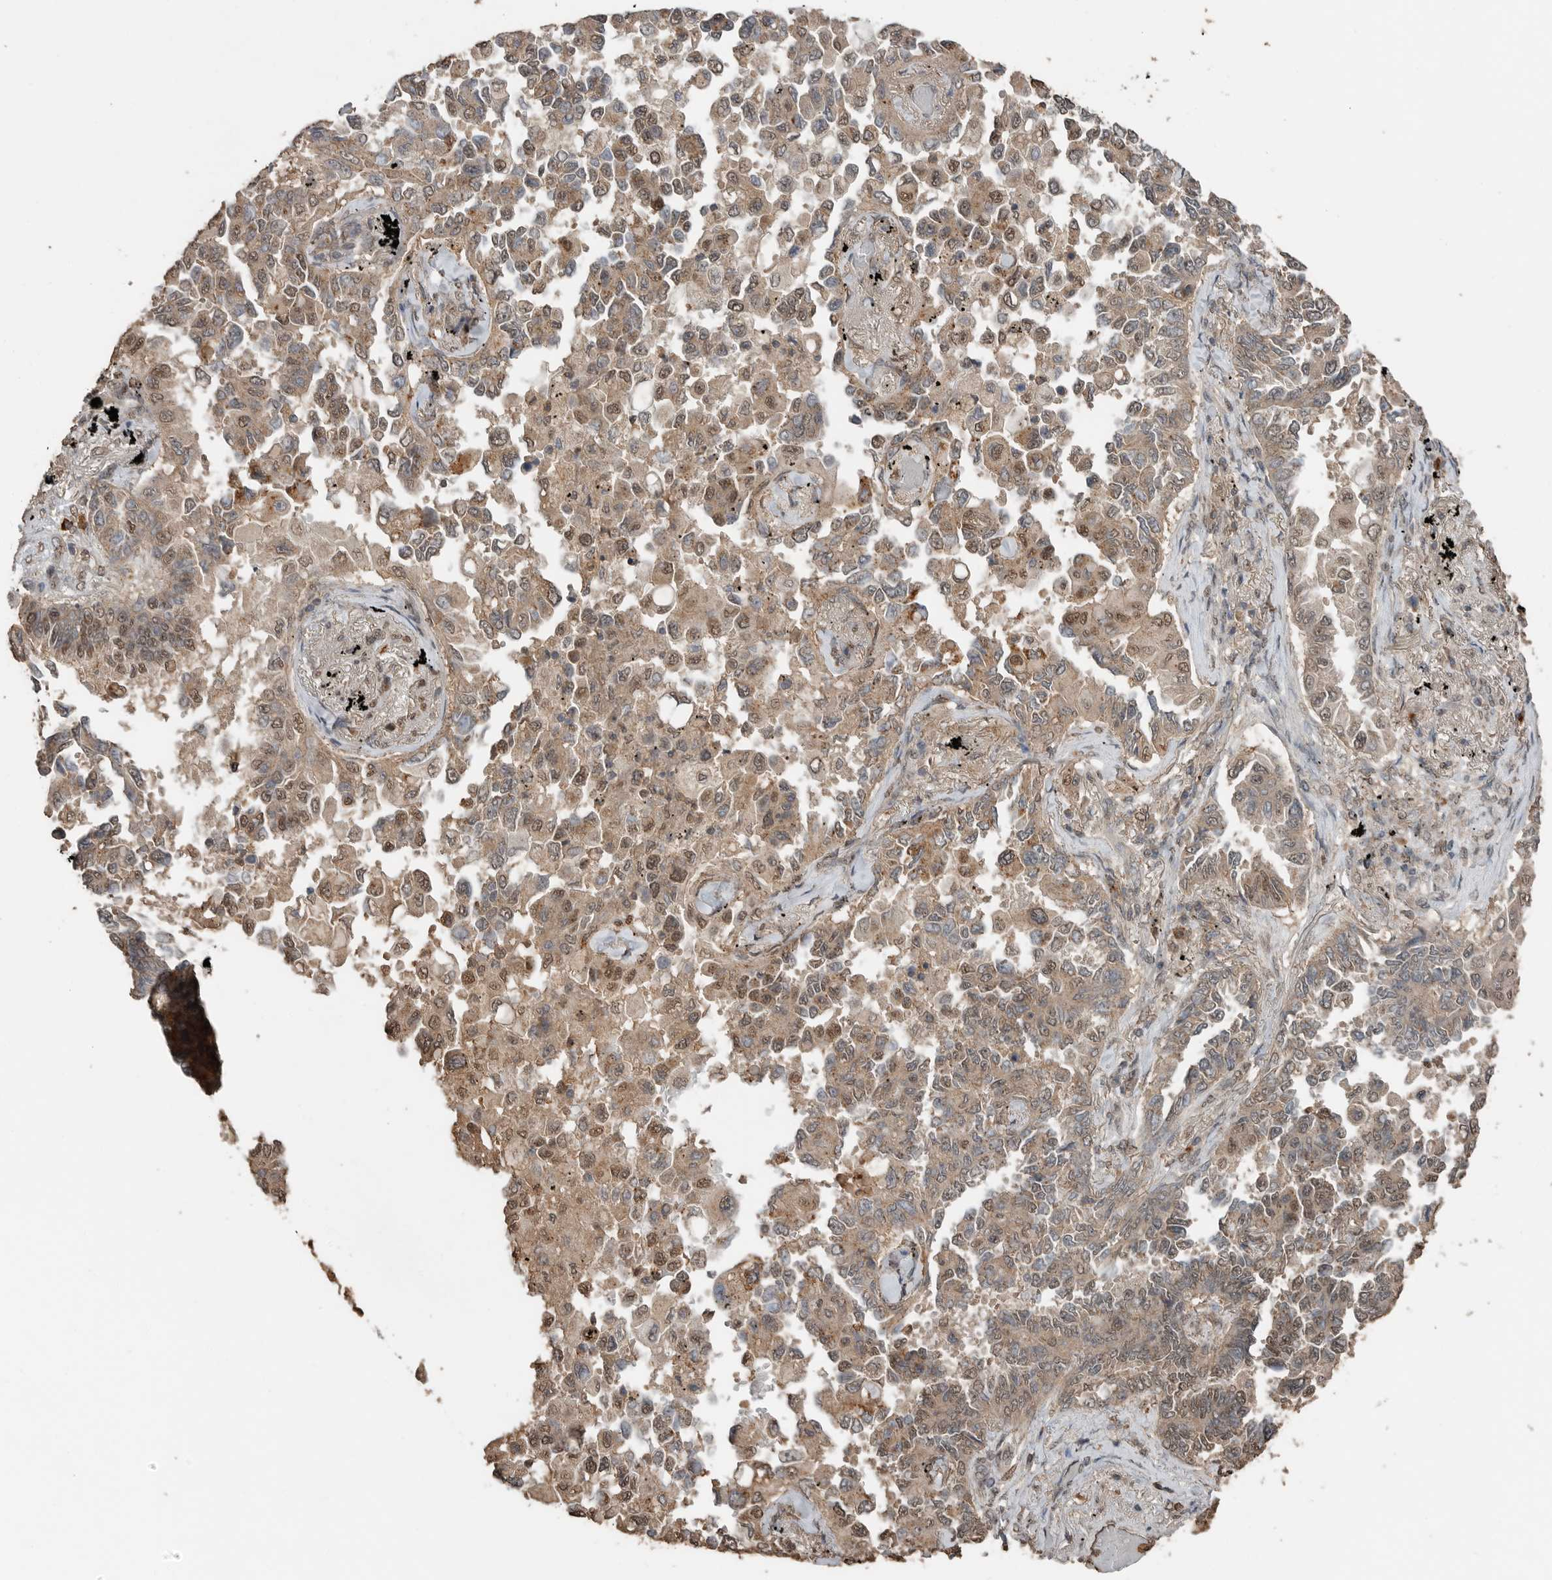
{"staining": {"intensity": "weak", "quantity": ">75%", "location": "cytoplasmic/membranous,nuclear"}, "tissue": "lung cancer", "cell_type": "Tumor cells", "image_type": "cancer", "snomed": [{"axis": "morphology", "description": "Adenocarcinoma, NOS"}, {"axis": "topography", "description": "Lung"}], "caption": "Immunohistochemistry (IHC) micrograph of neoplastic tissue: lung adenocarcinoma stained using IHC demonstrates low levels of weak protein expression localized specifically in the cytoplasmic/membranous and nuclear of tumor cells, appearing as a cytoplasmic/membranous and nuclear brown color.", "gene": "BLZF1", "patient": {"sex": "female", "age": 67}}